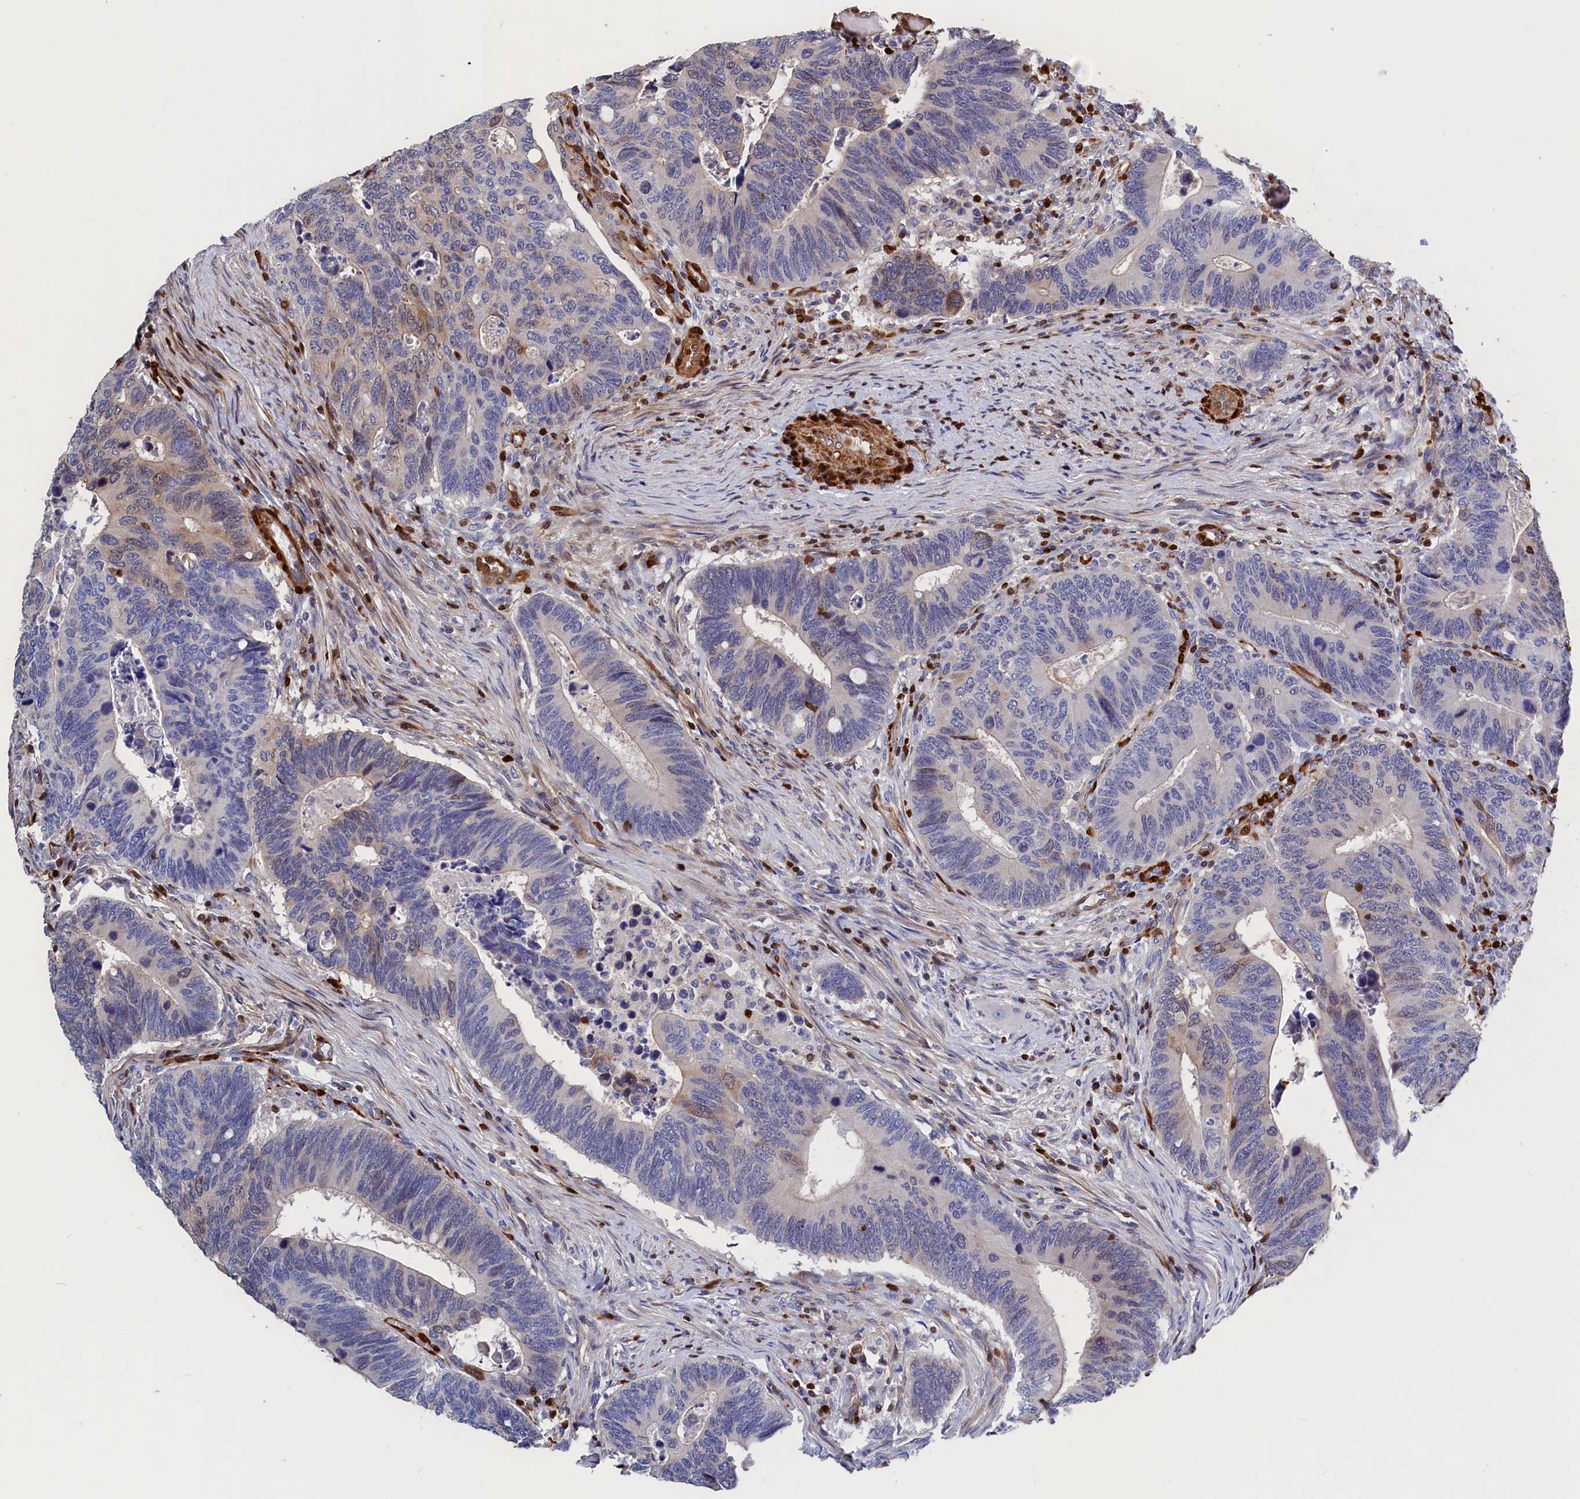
{"staining": {"intensity": "weak", "quantity": "<25%", "location": "cytoplasmic/membranous"}, "tissue": "colorectal cancer", "cell_type": "Tumor cells", "image_type": "cancer", "snomed": [{"axis": "morphology", "description": "Adenocarcinoma, NOS"}, {"axis": "topography", "description": "Colon"}], "caption": "Adenocarcinoma (colorectal) was stained to show a protein in brown. There is no significant expression in tumor cells.", "gene": "CRIP1", "patient": {"sex": "male", "age": 87}}